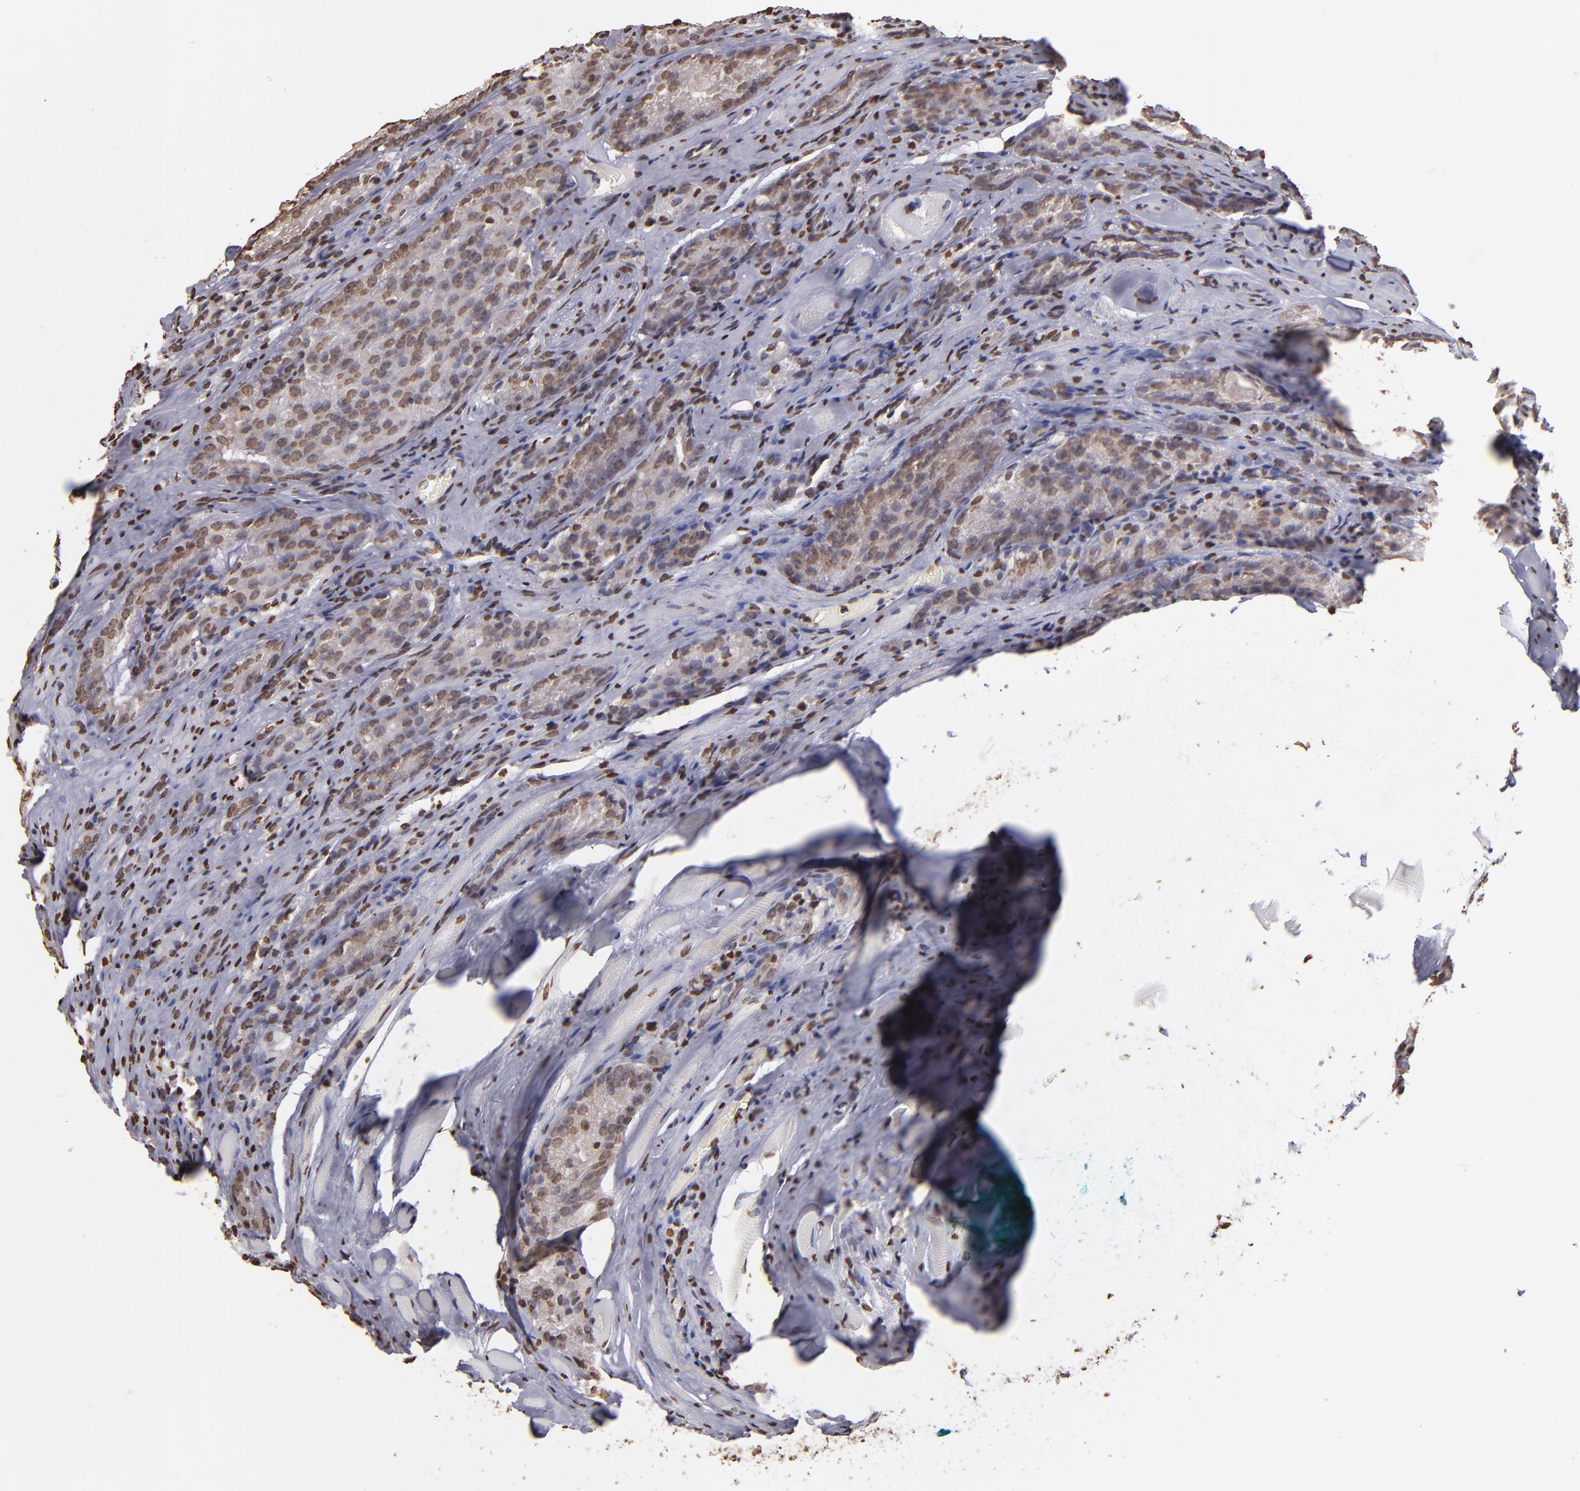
{"staining": {"intensity": "weak", "quantity": "25%-75%", "location": "nuclear"}, "tissue": "prostate cancer", "cell_type": "Tumor cells", "image_type": "cancer", "snomed": [{"axis": "morphology", "description": "Adenocarcinoma, Medium grade"}, {"axis": "topography", "description": "Prostate"}], "caption": "Medium-grade adenocarcinoma (prostate) stained for a protein shows weak nuclear positivity in tumor cells. The protein of interest is stained brown, and the nuclei are stained in blue (DAB (3,3'-diaminobenzidine) IHC with brightfield microscopy, high magnification).", "gene": "LBX1", "patient": {"sex": "male", "age": 60}}